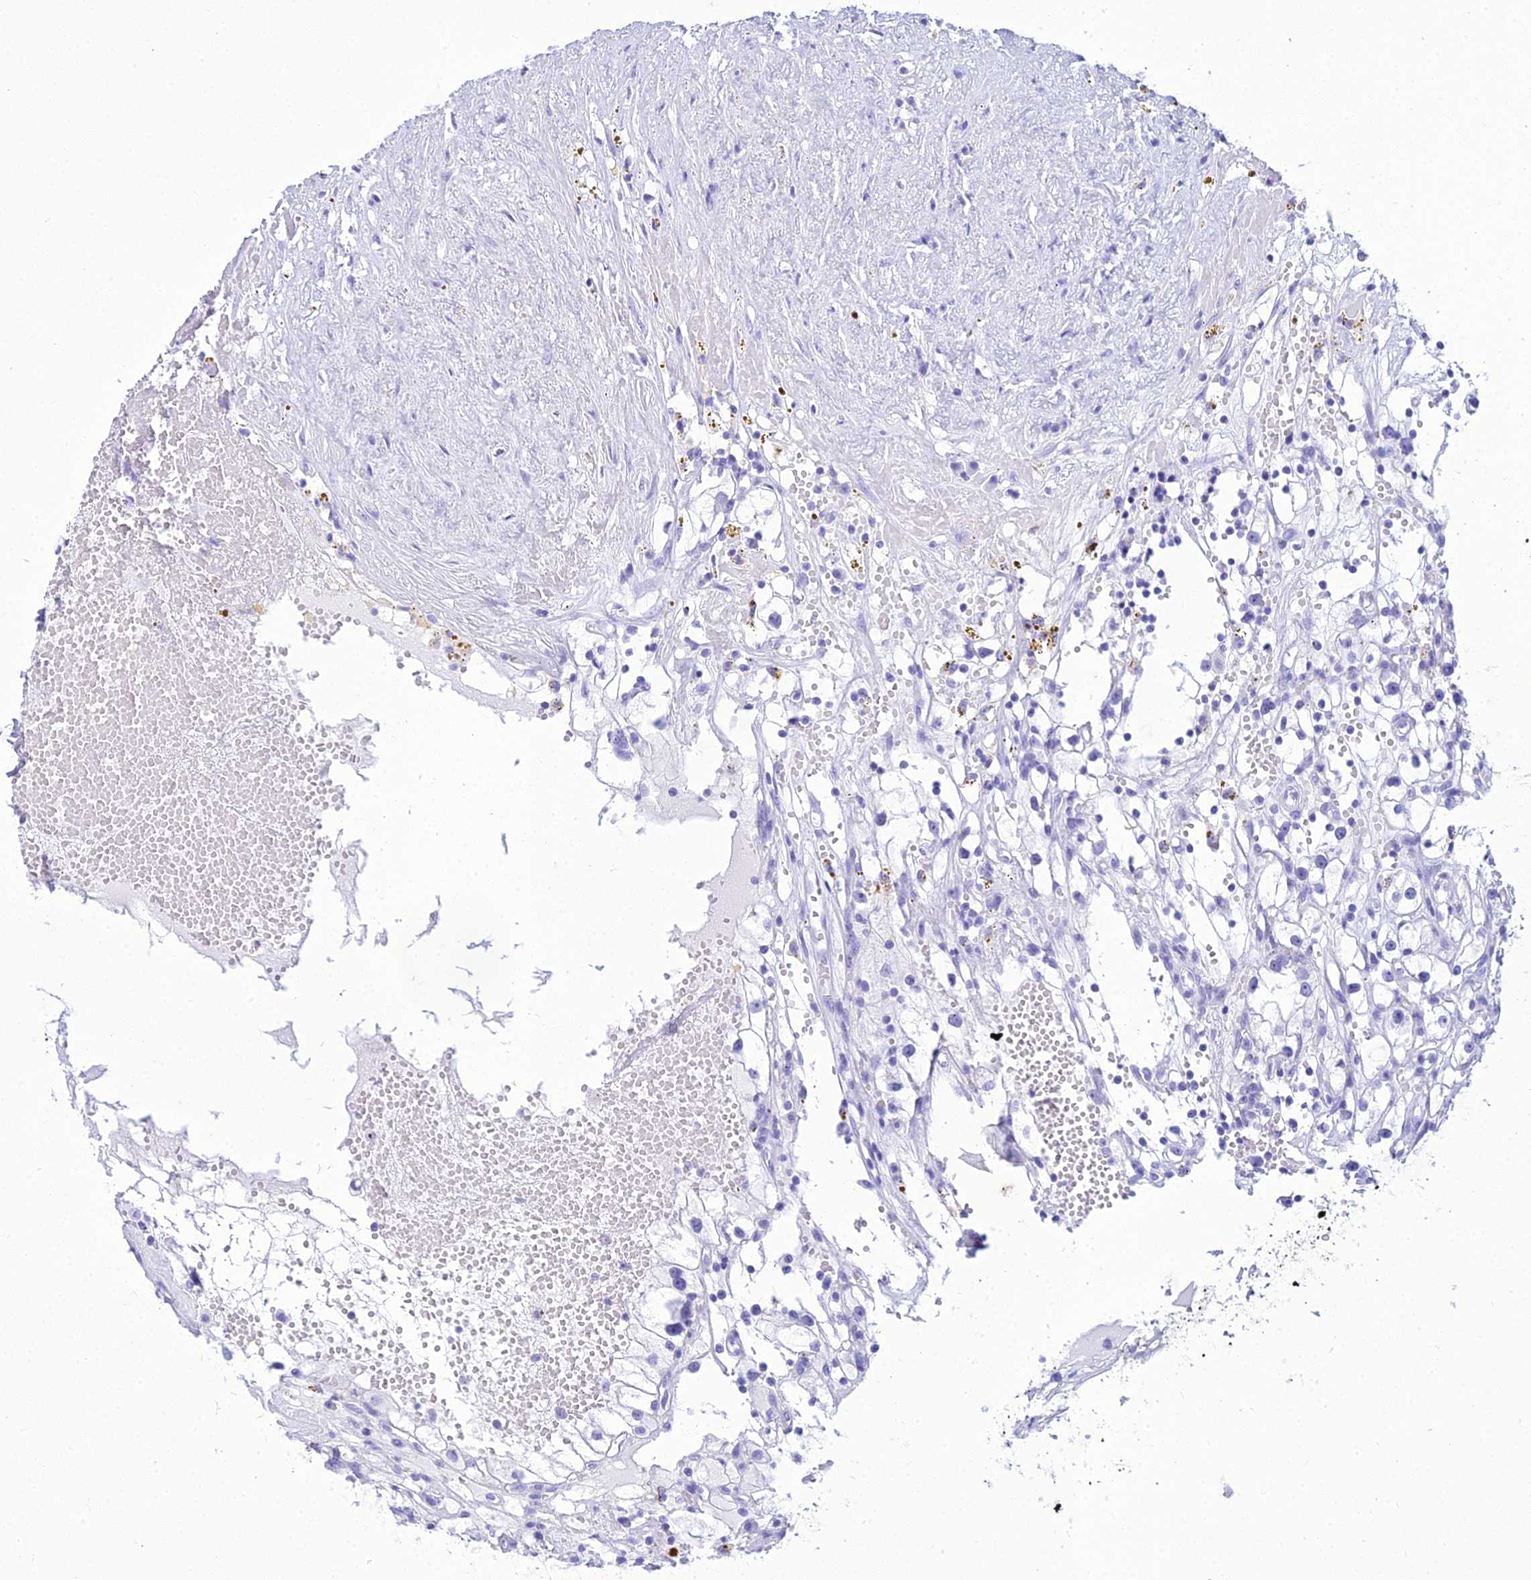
{"staining": {"intensity": "negative", "quantity": "none", "location": "none"}, "tissue": "renal cancer", "cell_type": "Tumor cells", "image_type": "cancer", "snomed": [{"axis": "morphology", "description": "Adenocarcinoma, NOS"}, {"axis": "topography", "description": "Kidney"}], "caption": "DAB (3,3'-diaminobenzidine) immunohistochemical staining of human adenocarcinoma (renal) displays no significant staining in tumor cells. (Stains: DAB immunohistochemistry with hematoxylin counter stain, Microscopy: brightfield microscopy at high magnification).", "gene": "ZNF442", "patient": {"sex": "male", "age": 56}}